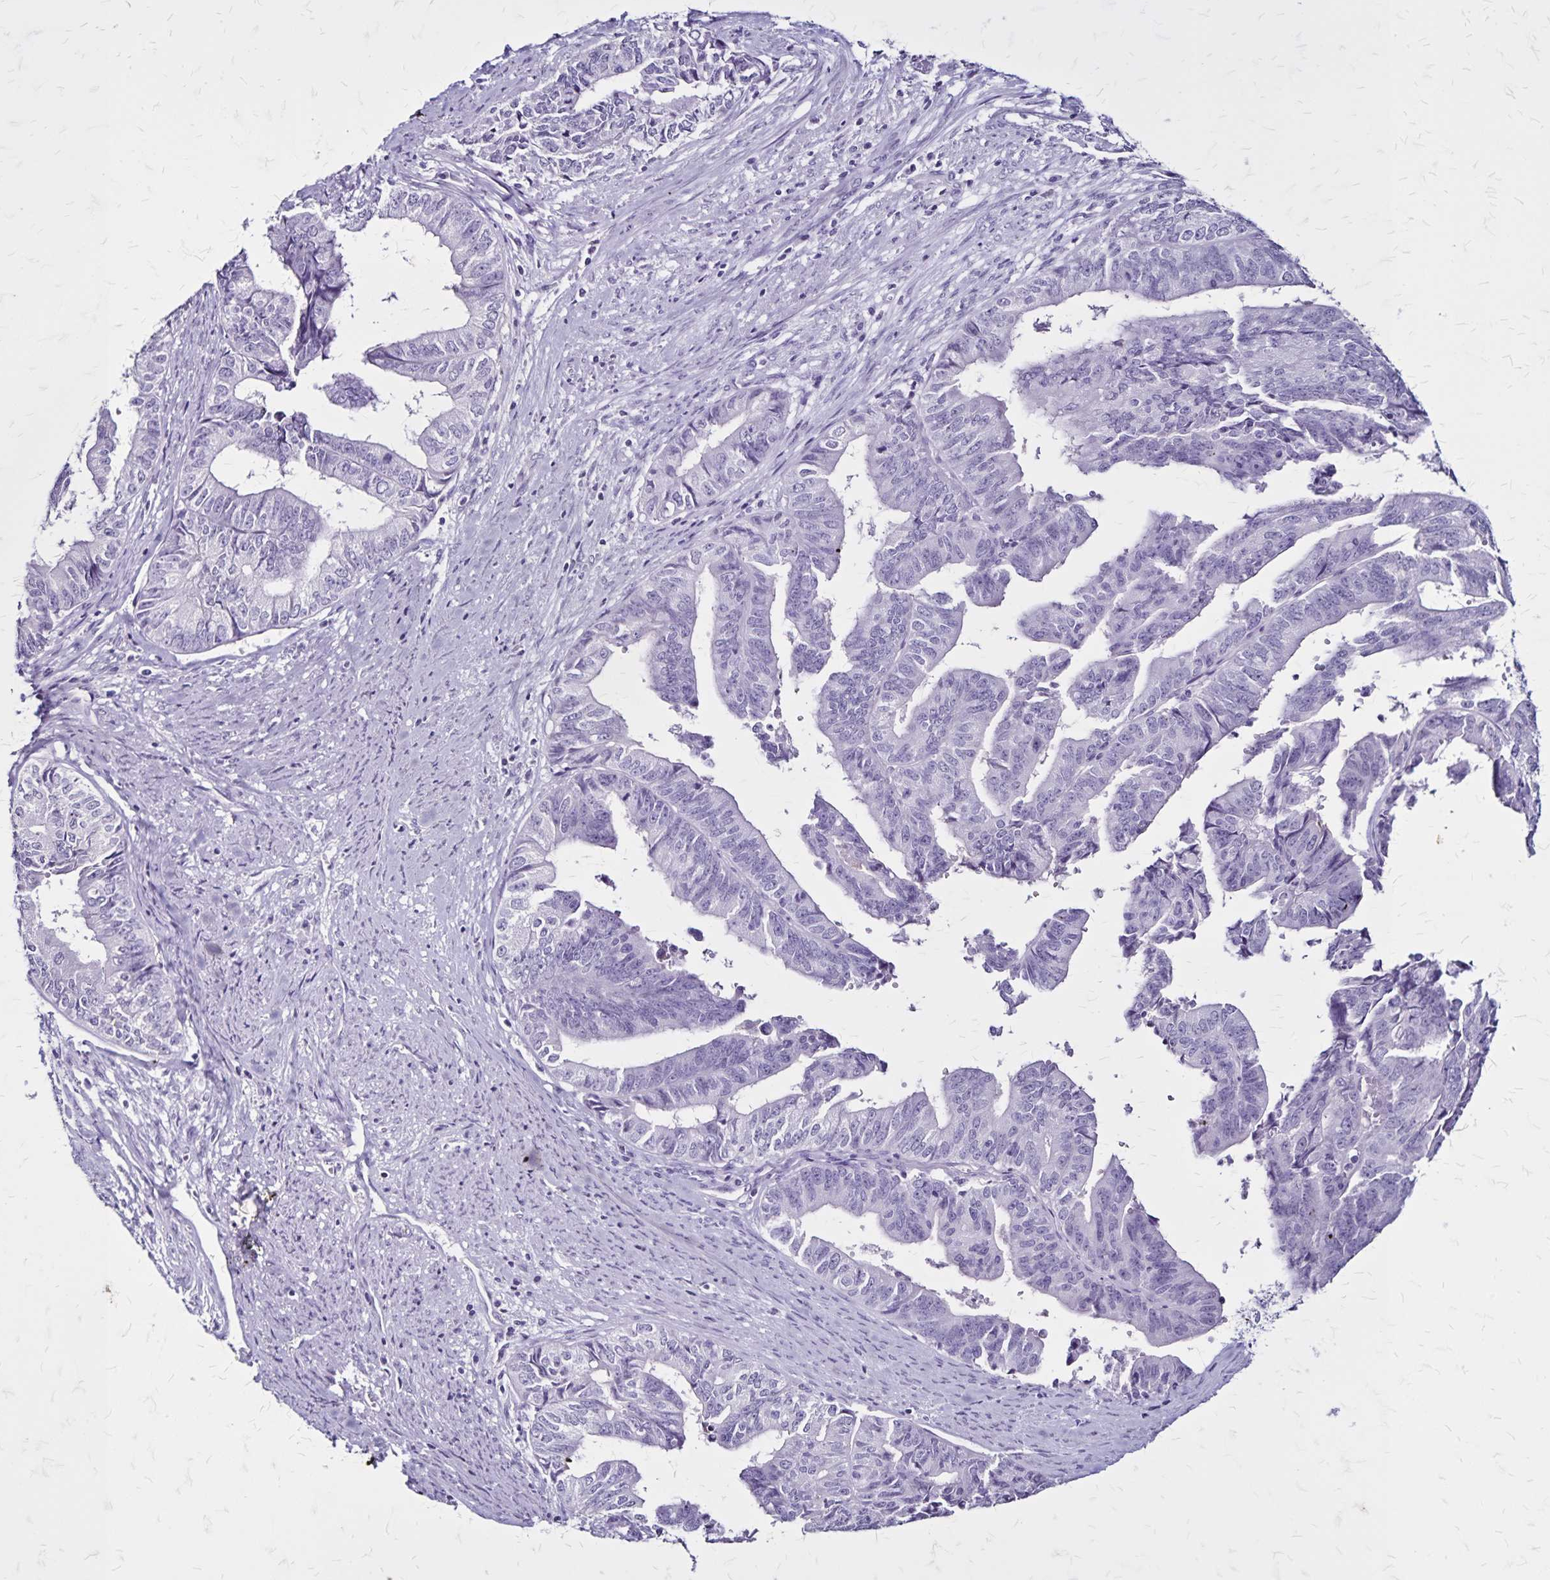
{"staining": {"intensity": "negative", "quantity": "none", "location": "none"}, "tissue": "endometrial cancer", "cell_type": "Tumor cells", "image_type": "cancer", "snomed": [{"axis": "morphology", "description": "Adenocarcinoma, NOS"}, {"axis": "topography", "description": "Endometrium"}], "caption": "Tumor cells are negative for brown protein staining in adenocarcinoma (endometrial).", "gene": "KRT2", "patient": {"sex": "female", "age": 65}}